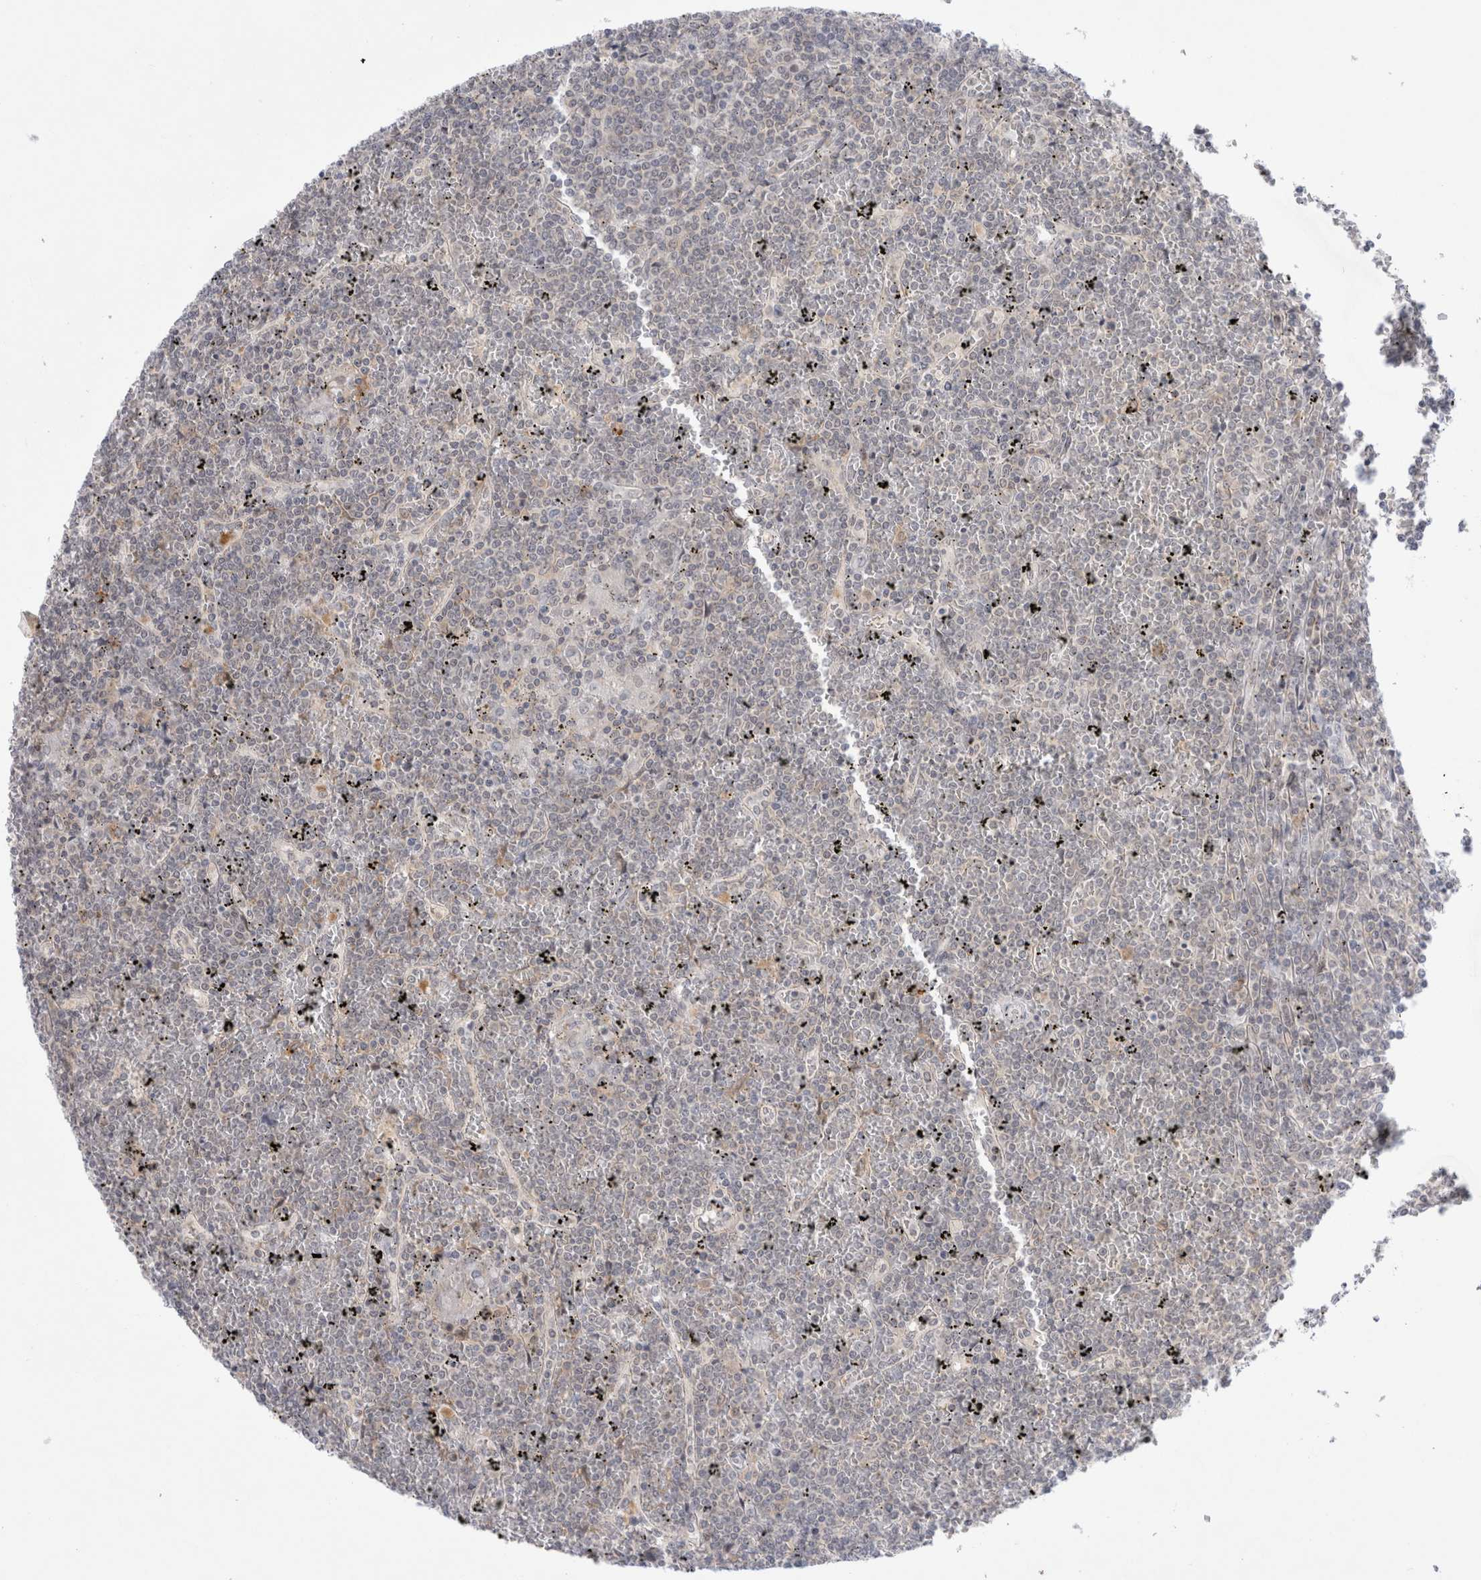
{"staining": {"intensity": "negative", "quantity": "none", "location": "none"}, "tissue": "lymphoma", "cell_type": "Tumor cells", "image_type": "cancer", "snomed": [{"axis": "morphology", "description": "Malignant lymphoma, non-Hodgkin's type, Low grade"}, {"axis": "topography", "description": "Spleen"}], "caption": "High magnification brightfield microscopy of malignant lymphoma, non-Hodgkin's type (low-grade) stained with DAB (brown) and counterstained with hematoxylin (blue): tumor cells show no significant positivity.", "gene": "CERS5", "patient": {"sex": "female", "age": 19}}